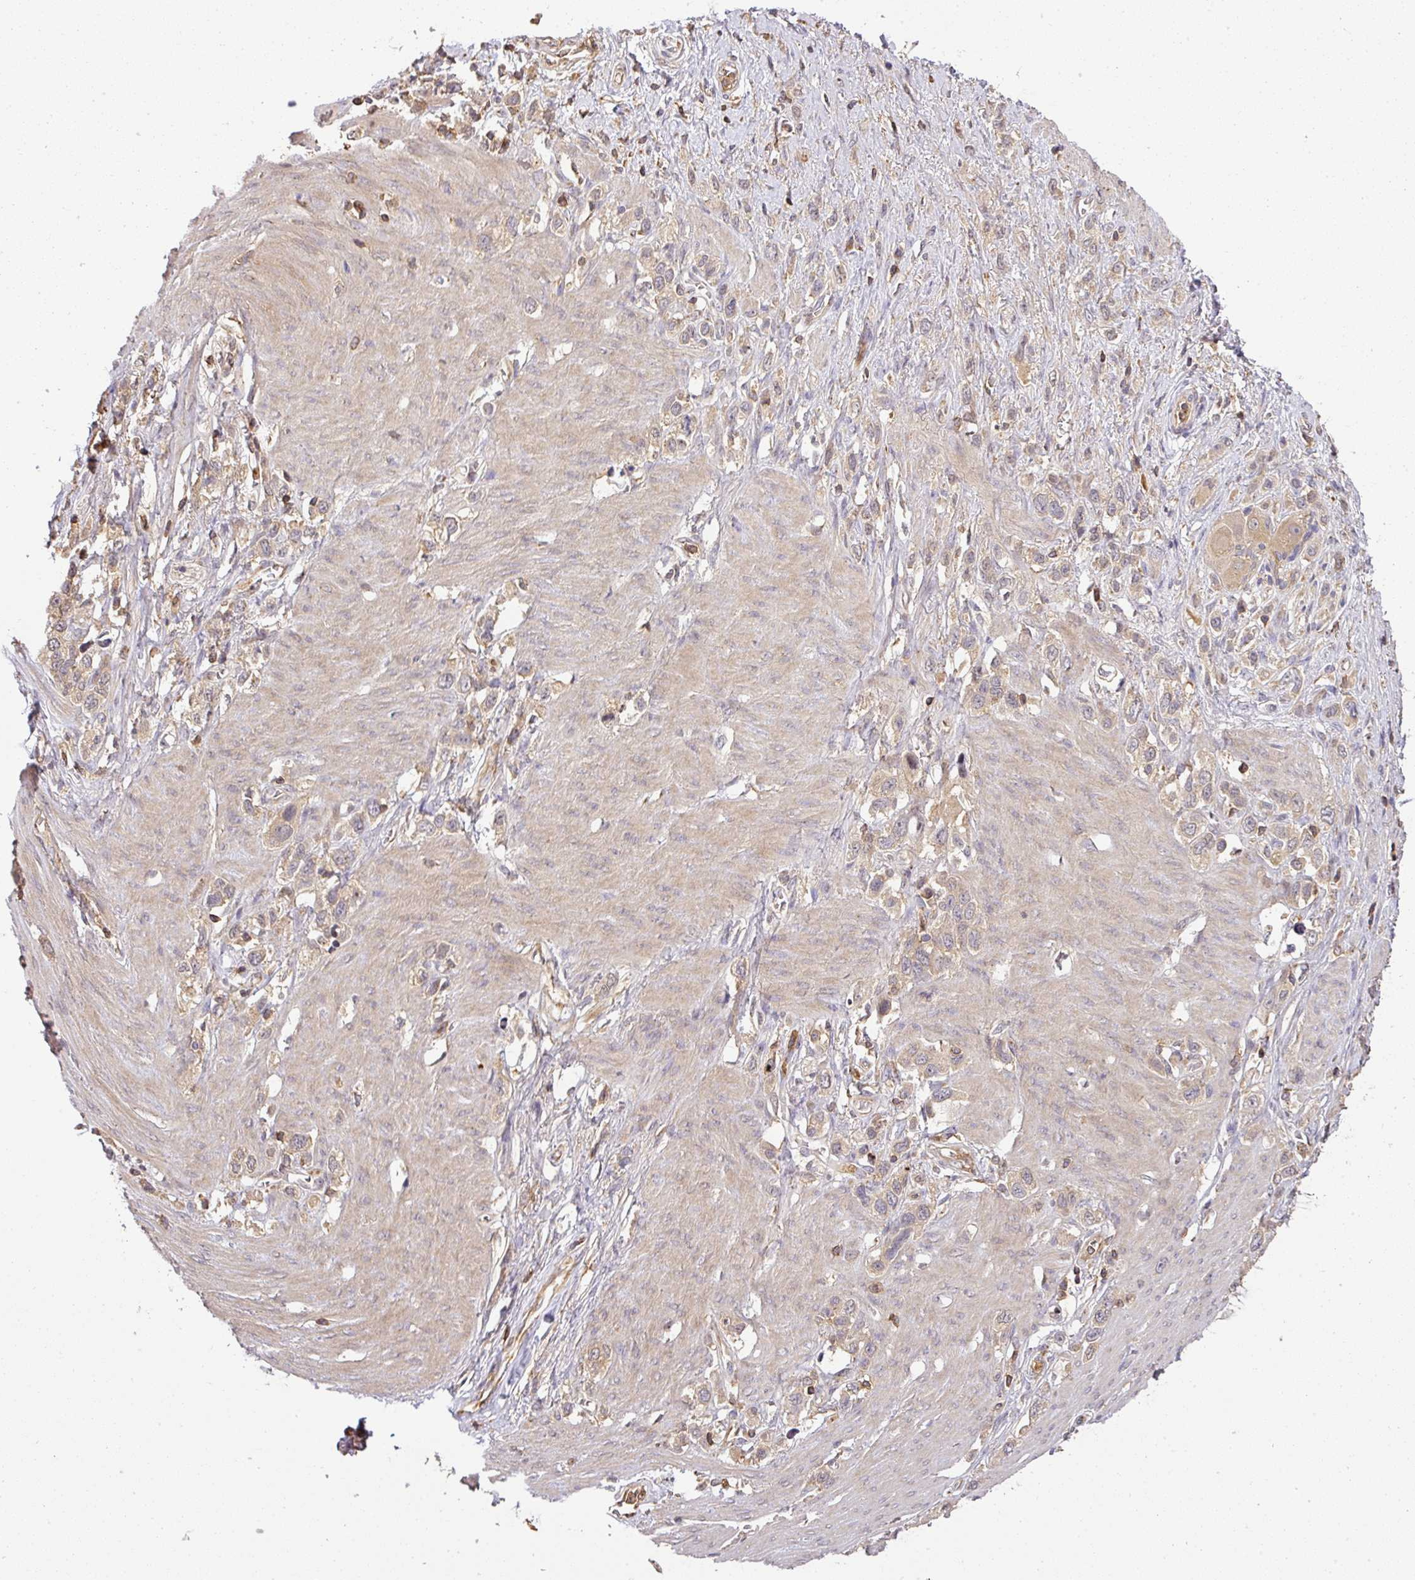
{"staining": {"intensity": "moderate", "quantity": "<25%", "location": "cytoplasmic/membranous"}, "tissue": "stomach cancer", "cell_type": "Tumor cells", "image_type": "cancer", "snomed": [{"axis": "morphology", "description": "Adenocarcinoma, NOS"}, {"axis": "topography", "description": "Stomach"}], "caption": "Tumor cells demonstrate low levels of moderate cytoplasmic/membranous expression in approximately <25% of cells in human stomach cancer (adenocarcinoma).", "gene": "TCL1B", "patient": {"sex": "female", "age": 65}}